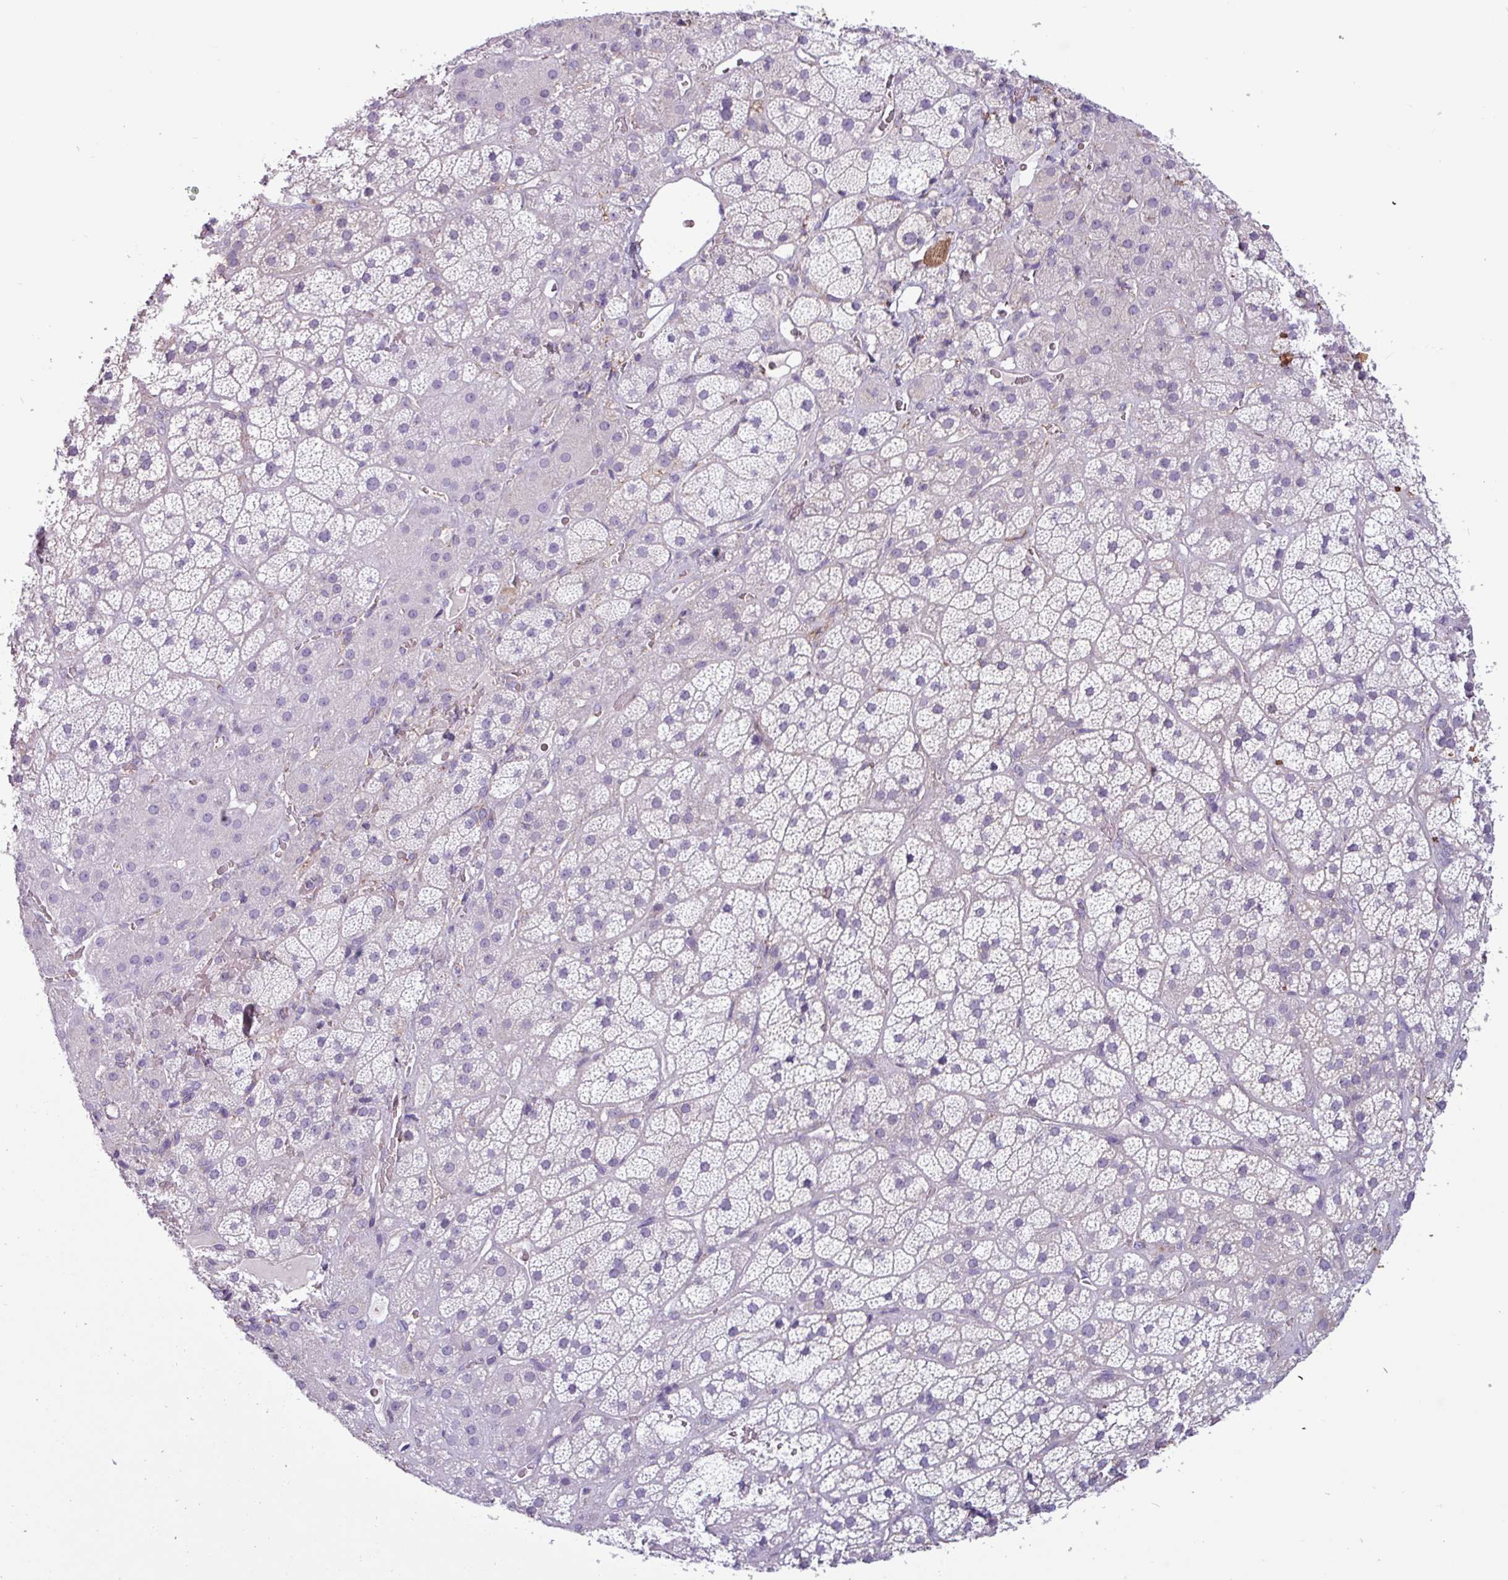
{"staining": {"intensity": "negative", "quantity": "none", "location": "none"}, "tissue": "adrenal gland", "cell_type": "Glandular cells", "image_type": "normal", "snomed": [{"axis": "morphology", "description": "Normal tissue, NOS"}, {"axis": "topography", "description": "Adrenal gland"}], "caption": "Immunohistochemistry of benign adrenal gland demonstrates no staining in glandular cells.", "gene": "CAMK1", "patient": {"sex": "male", "age": 57}}